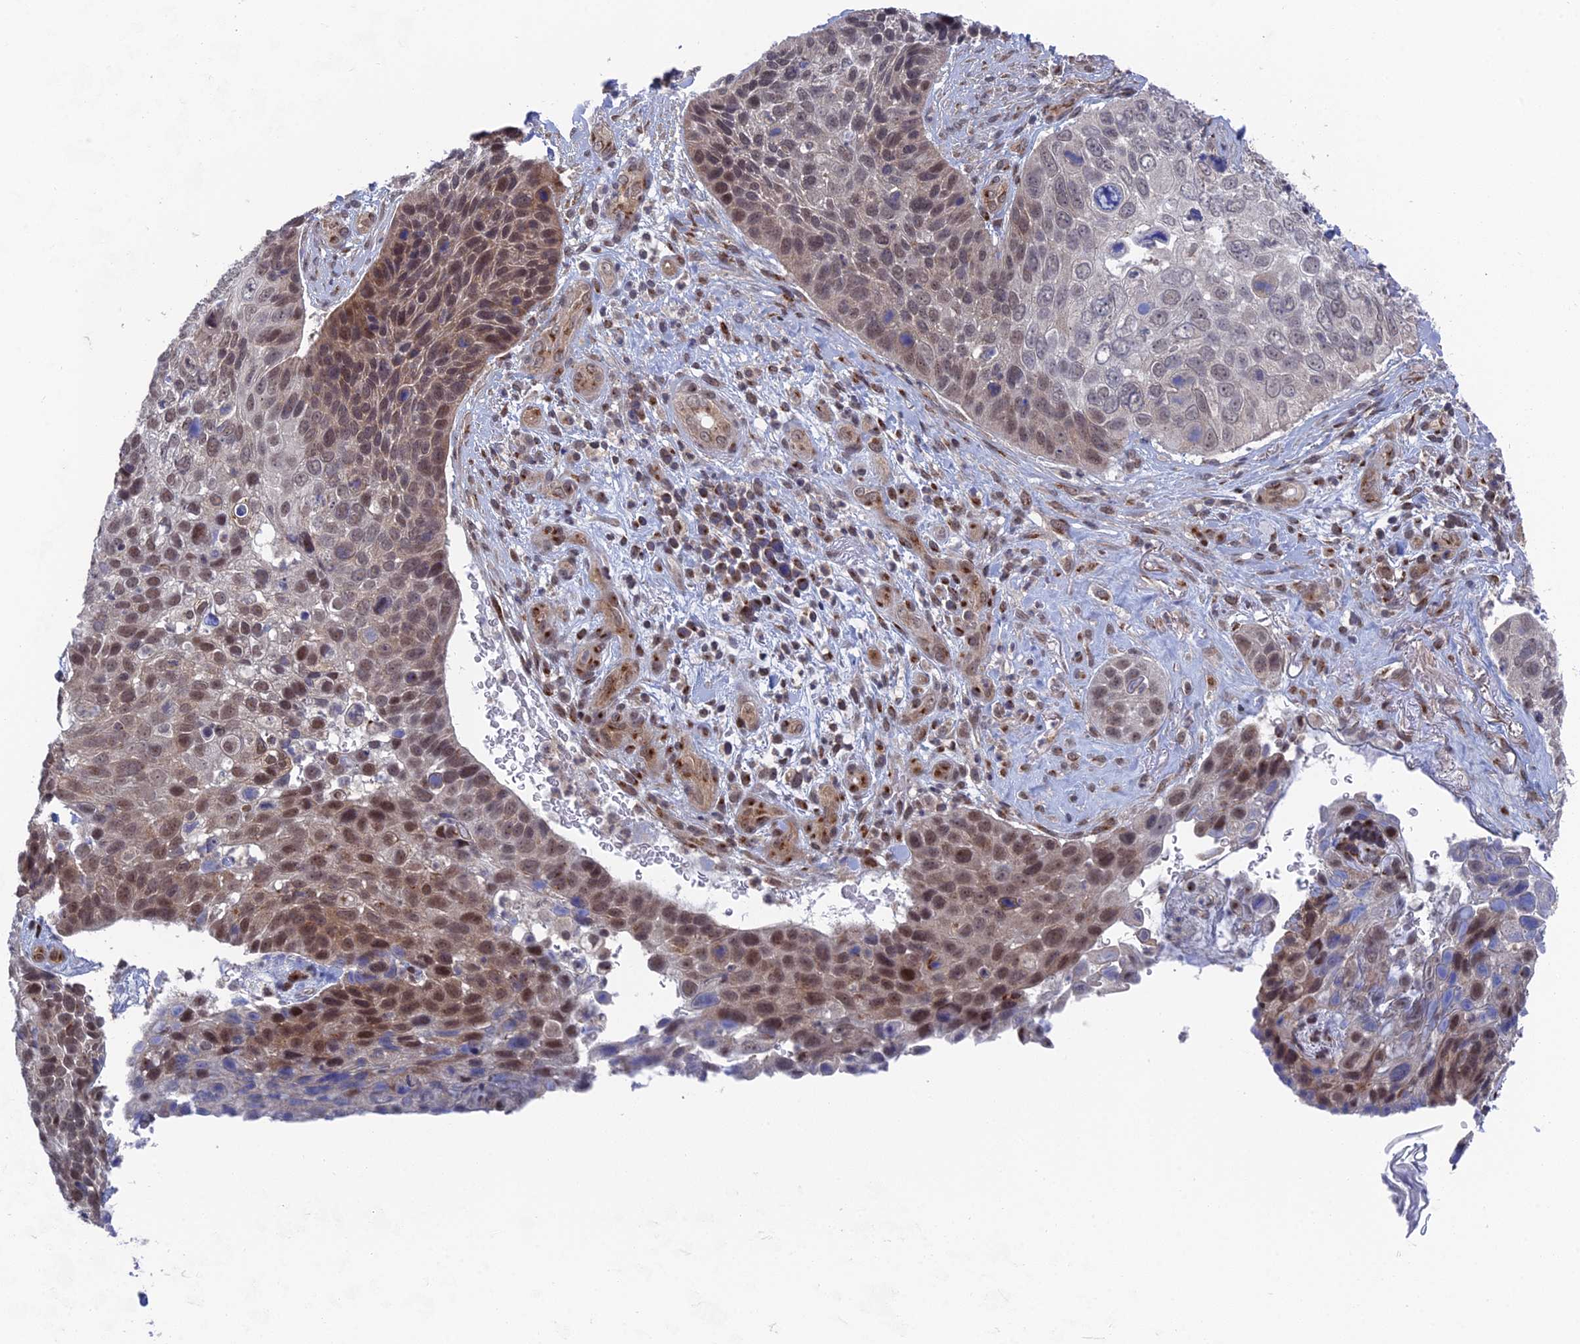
{"staining": {"intensity": "moderate", "quantity": ">75%", "location": "nuclear"}, "tissue": "skin cancer", "cell_type": "Tumor cells", "image_type": "cancer", "snomed": [{"axis": "morphology", "description": "Basal cell carcinoma"}, {"axis": "topography", "description": "Skin"}], "caption": "Skin basal cell carcinoma stained for a protein (brown) exhibits moderate nuclear positive expression in about >75% of tumor cells.", "gene": "FHIP2A", "patient": {"sex": "female", "age": 74}}